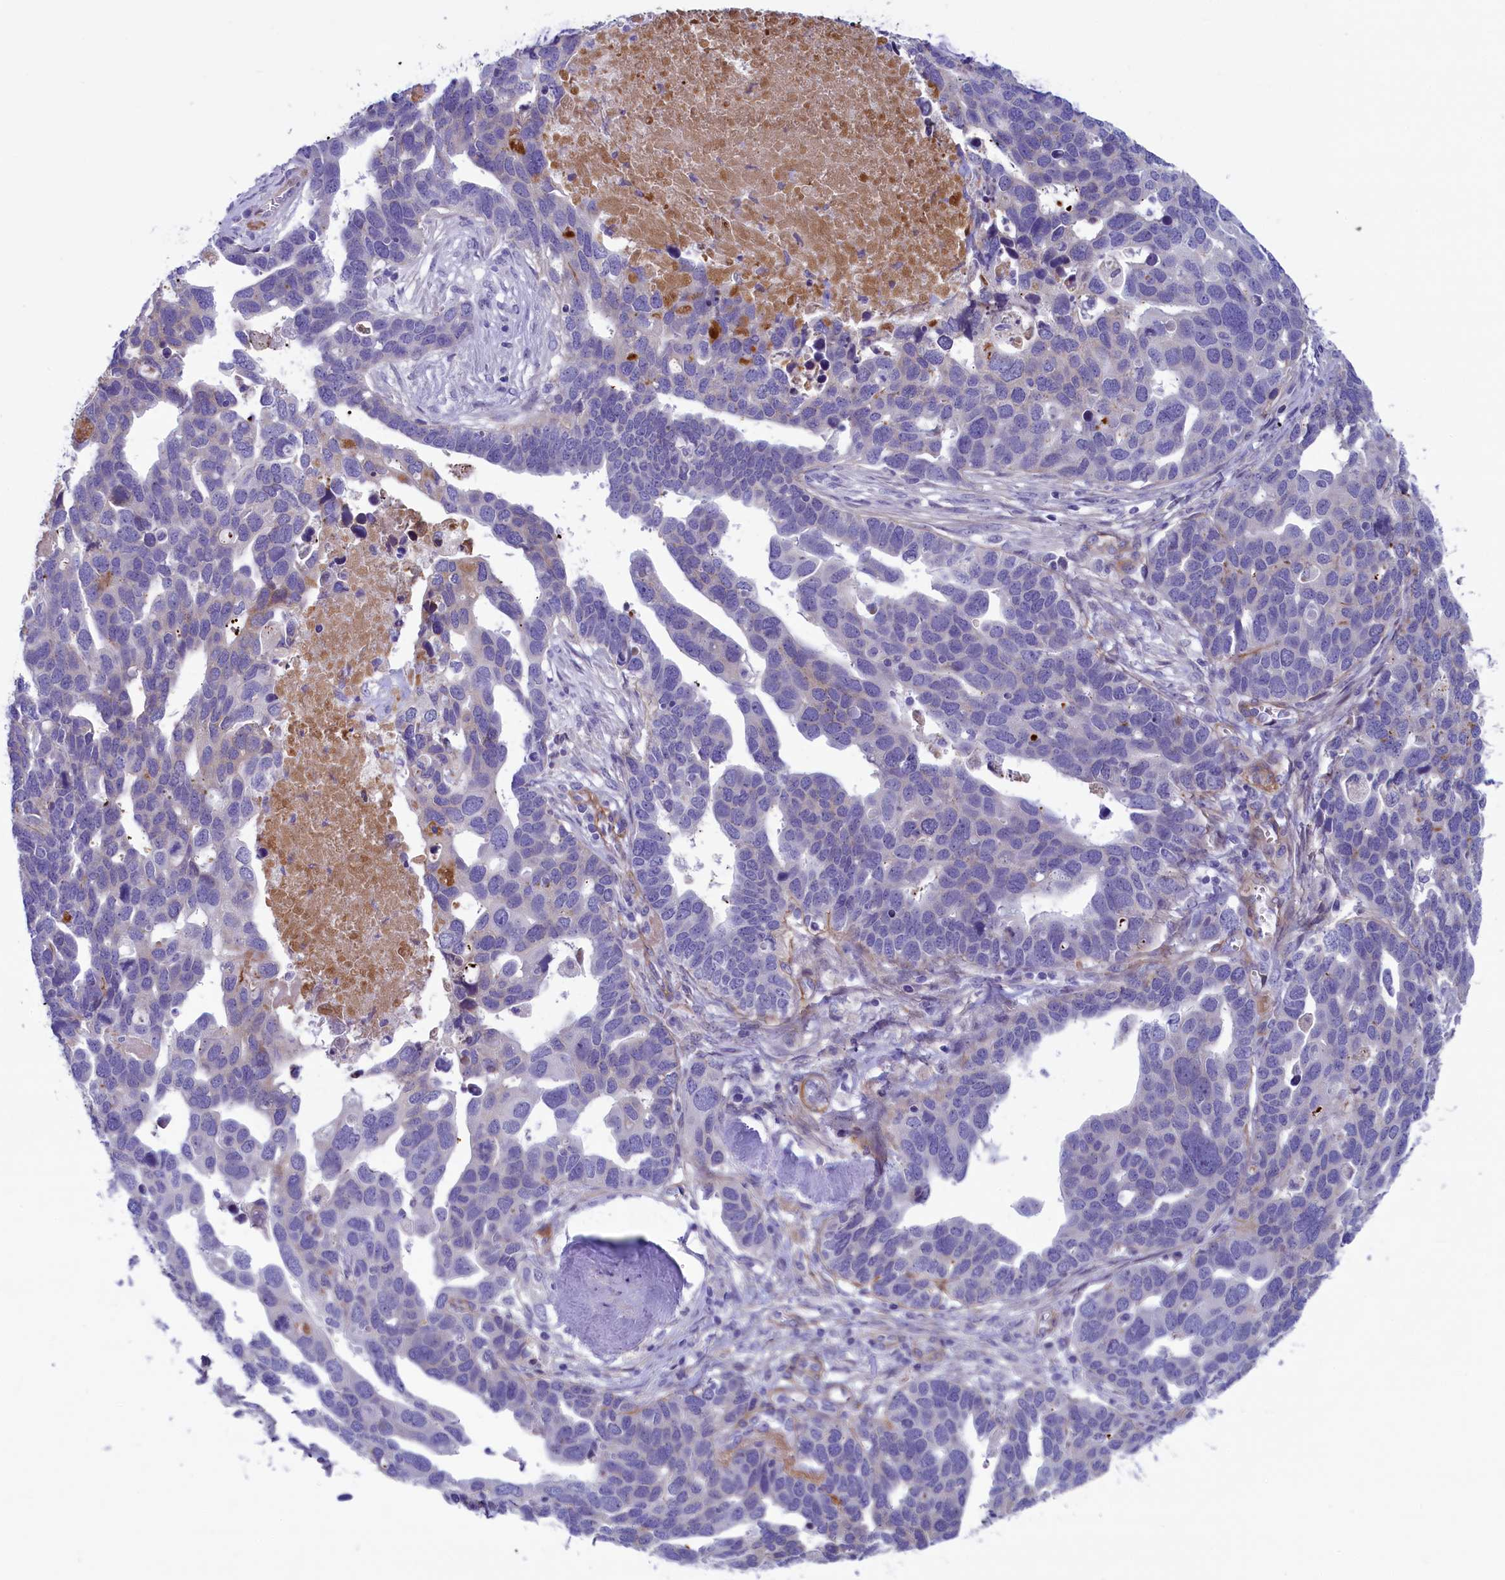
{"staining": {"intensity": "negative", "quantity": "none", "location": "none"}, "tissue": "ovarian cancer", "cell_type": "Tumor cells", "image_type": "cancer", "snomed": [{"axis": "morphology", "description": "Cystadenocarcinoma, serous, NOS"}, {"axis": "topography", "description": "Ovary"}], "caption": "Photomicrograph shows no significant protein positivity in tumor cells of serous cystadenocarcinoma (ovarian). (DAB immunohistochemistry visualized using brightfield microscopy, high magnification).", "gene": "LOXL1", "patient": {"sex": "female", "age": 54}}